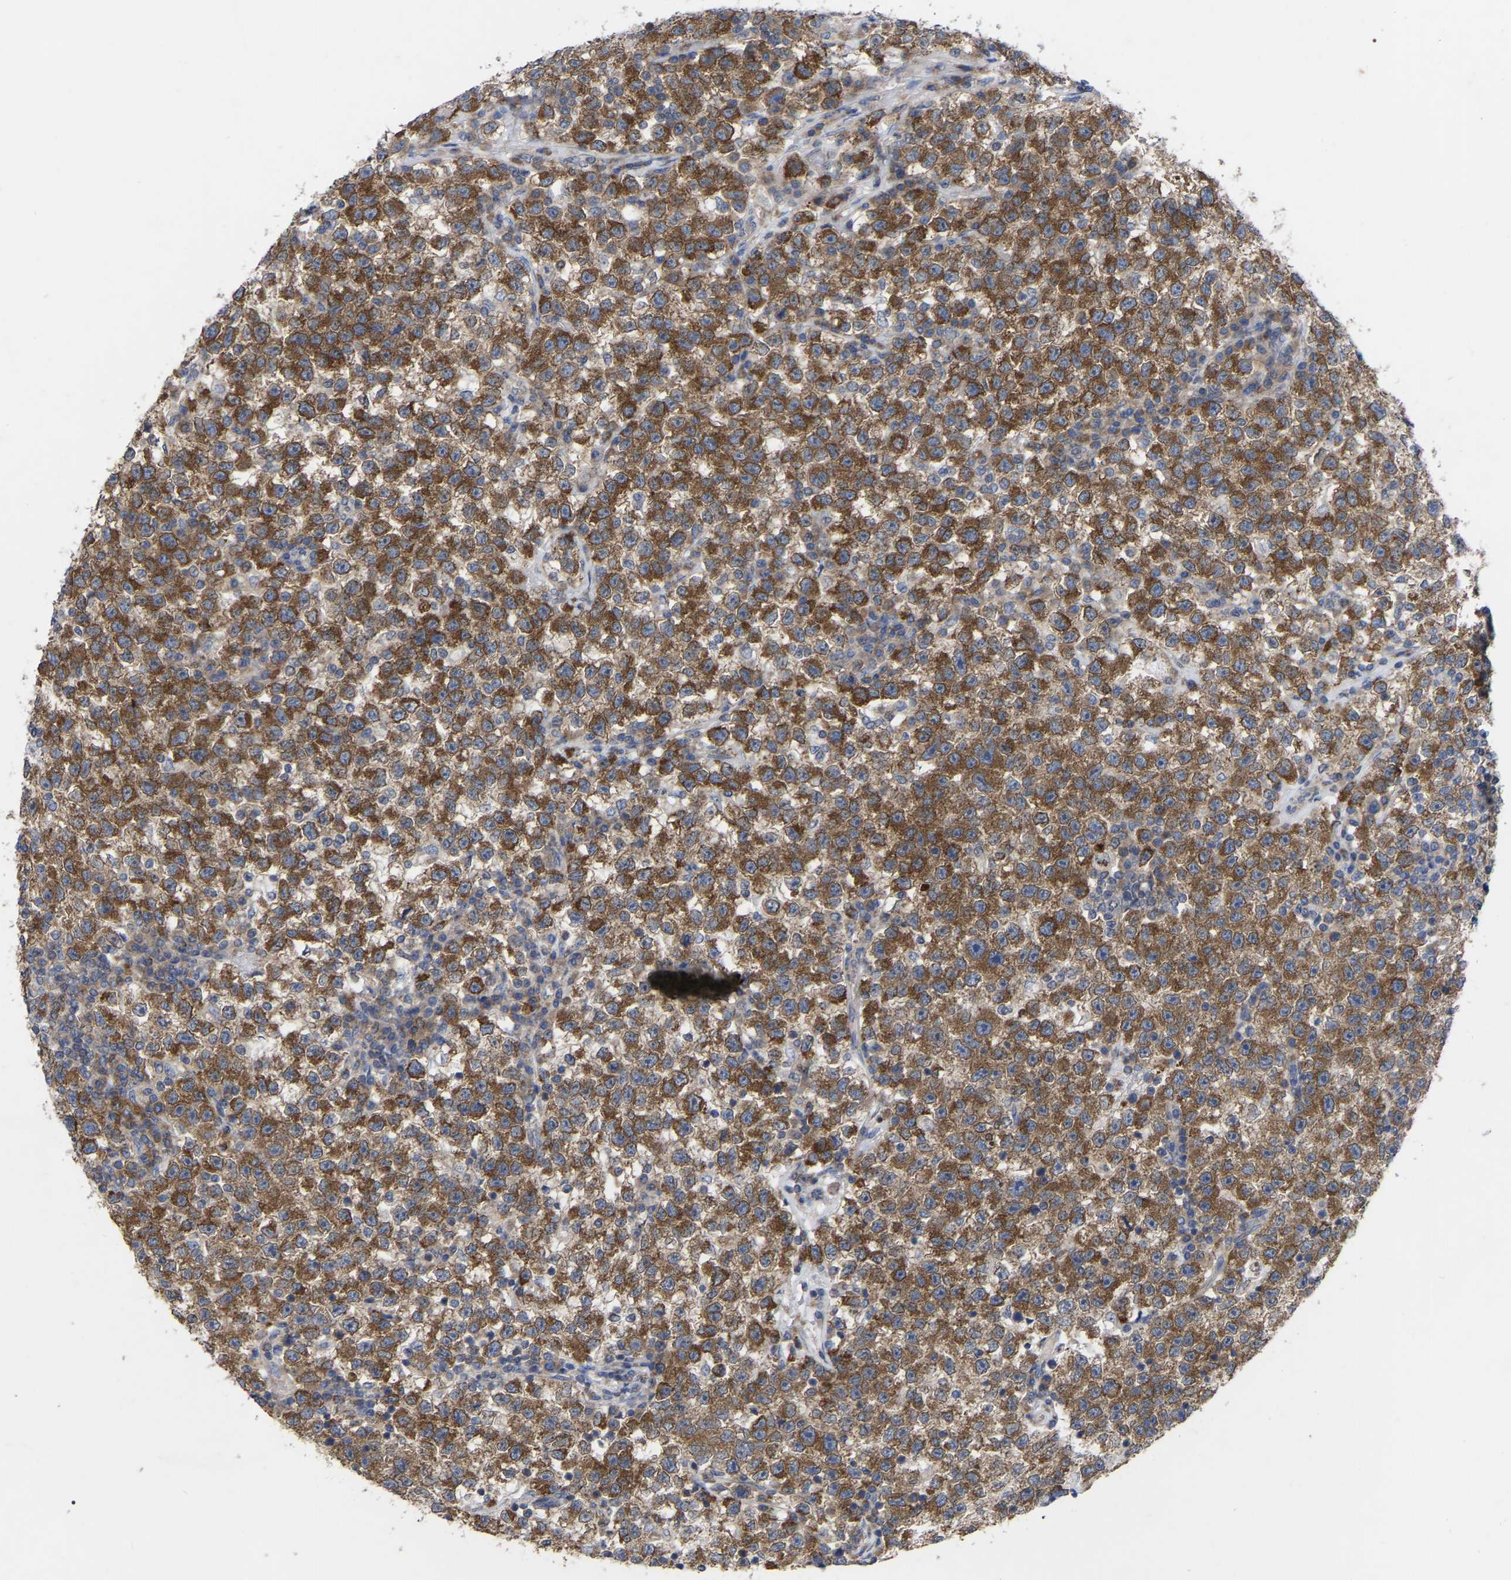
{"staining": {"intensity": "moderate", "quantity": ">75%", "location": "cytoplasmic/membranous"}, "tissue": "testis cancer", "cell_type": "Tumor cells", "image_type": "cancer", "snomed": [{"axis": "morphology", "description": "Seminoma, NOS"}, {"axis": "topography", "description": "Testis"}], "caption": "Protein expression analysis of testis cancer (seminoma) exhibits moderate cytoplasmic/membranous staining in about >75% of tumor cells.", "gene": "TCP1", "patient": {"sex": "male", "age": 22}}